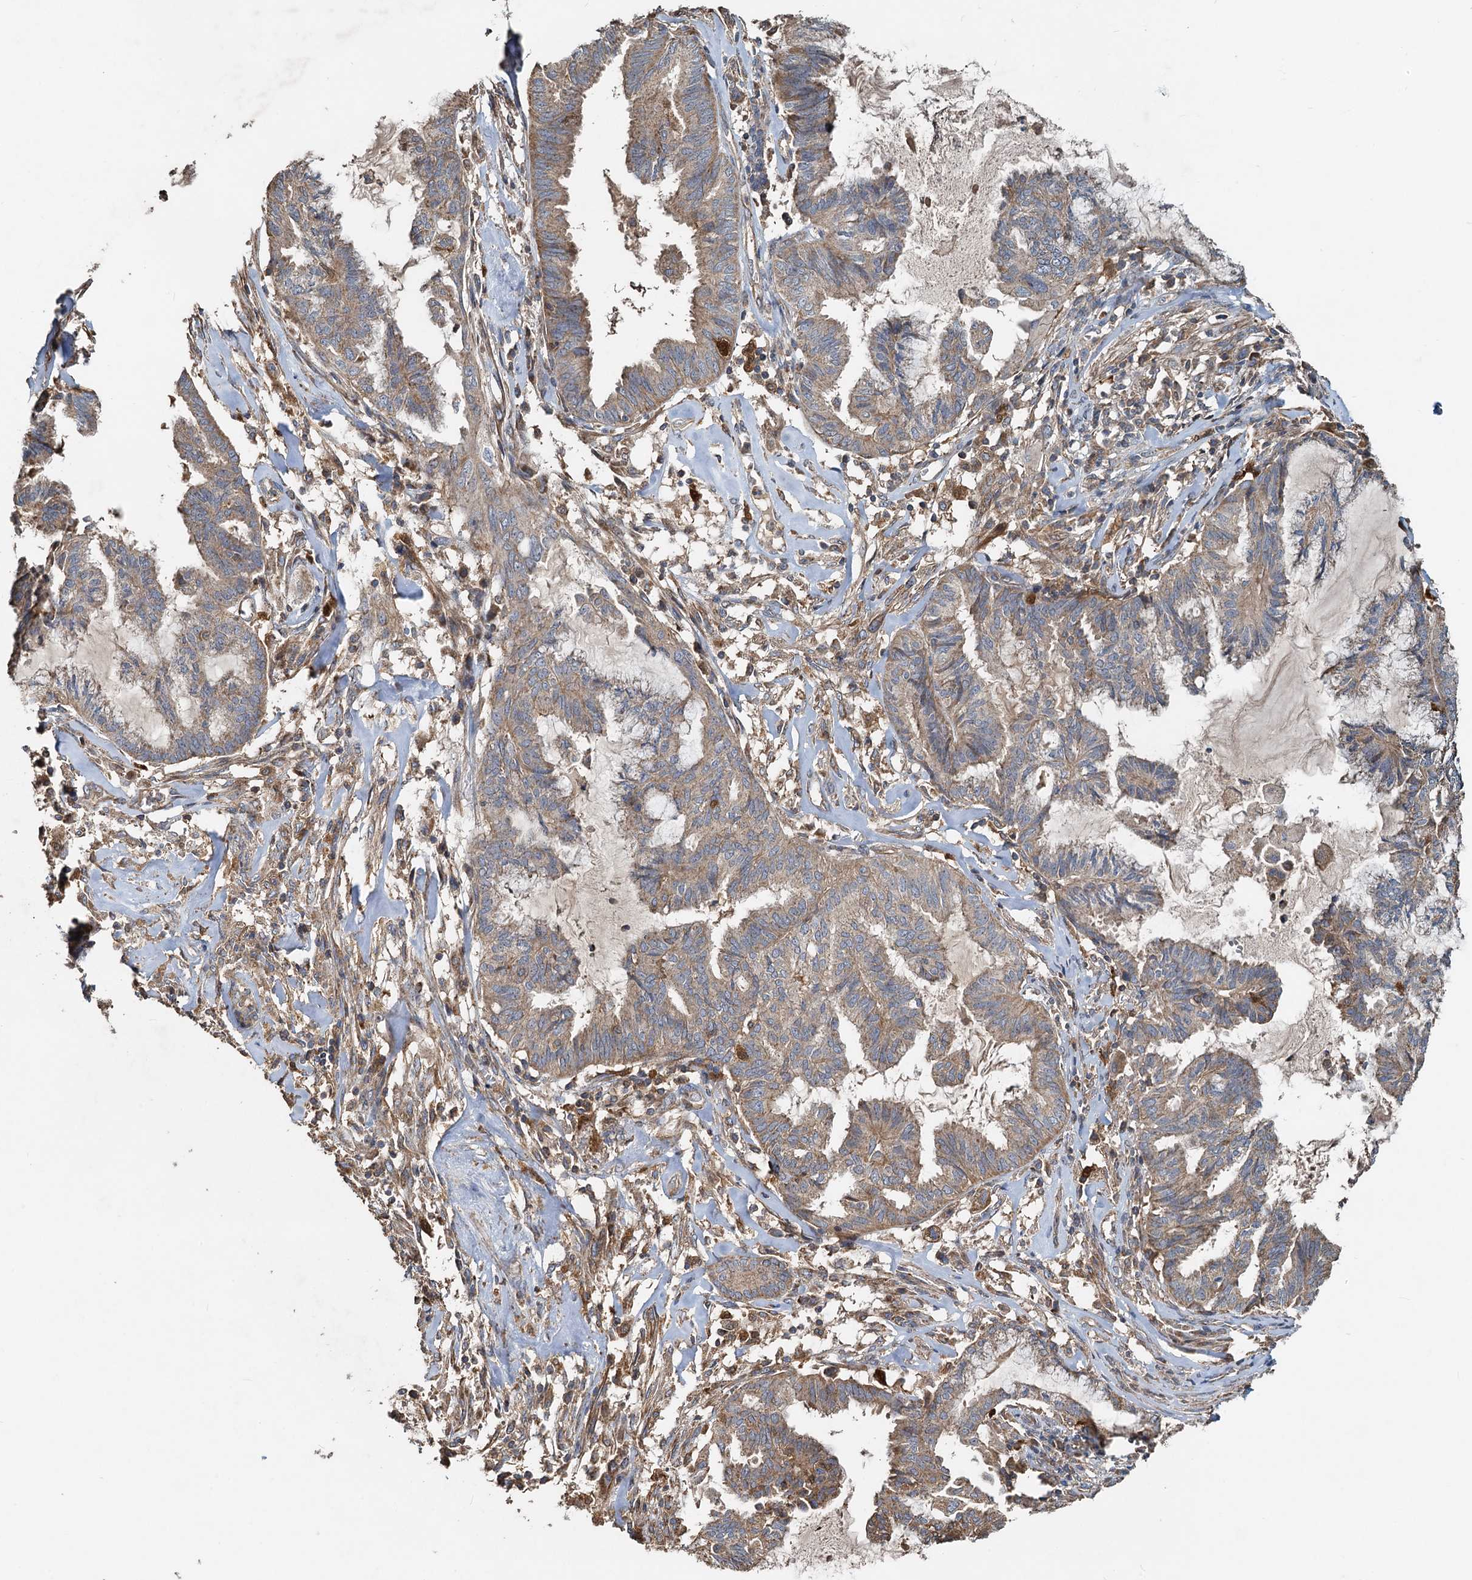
{"staining": {"intensity": "moderate", "quantity": ">75%", "location": "cytoplasmic/membranous"}, "tissue": "endometrial cancer", "cell_type": "Tumor cells", "image_type": "cancer", "snomed": [{"axis": "morphology", "description": "Adenocarcinoma, NOS"}, {"axis": "topography", "description": "Endometrium"}], "caption": "Immunohistochemical staining of endometrial cancer reveals medium levels of moderate cytoplasmic/membranous protein positivity in about >75% of tumor cells. The staining was performed using DAB, with brown indicating positive protein expression. Nuclei are stained blue with hematoxylin.", "gene": "SDS", "patient": {"sex": "female", "age": 86}}